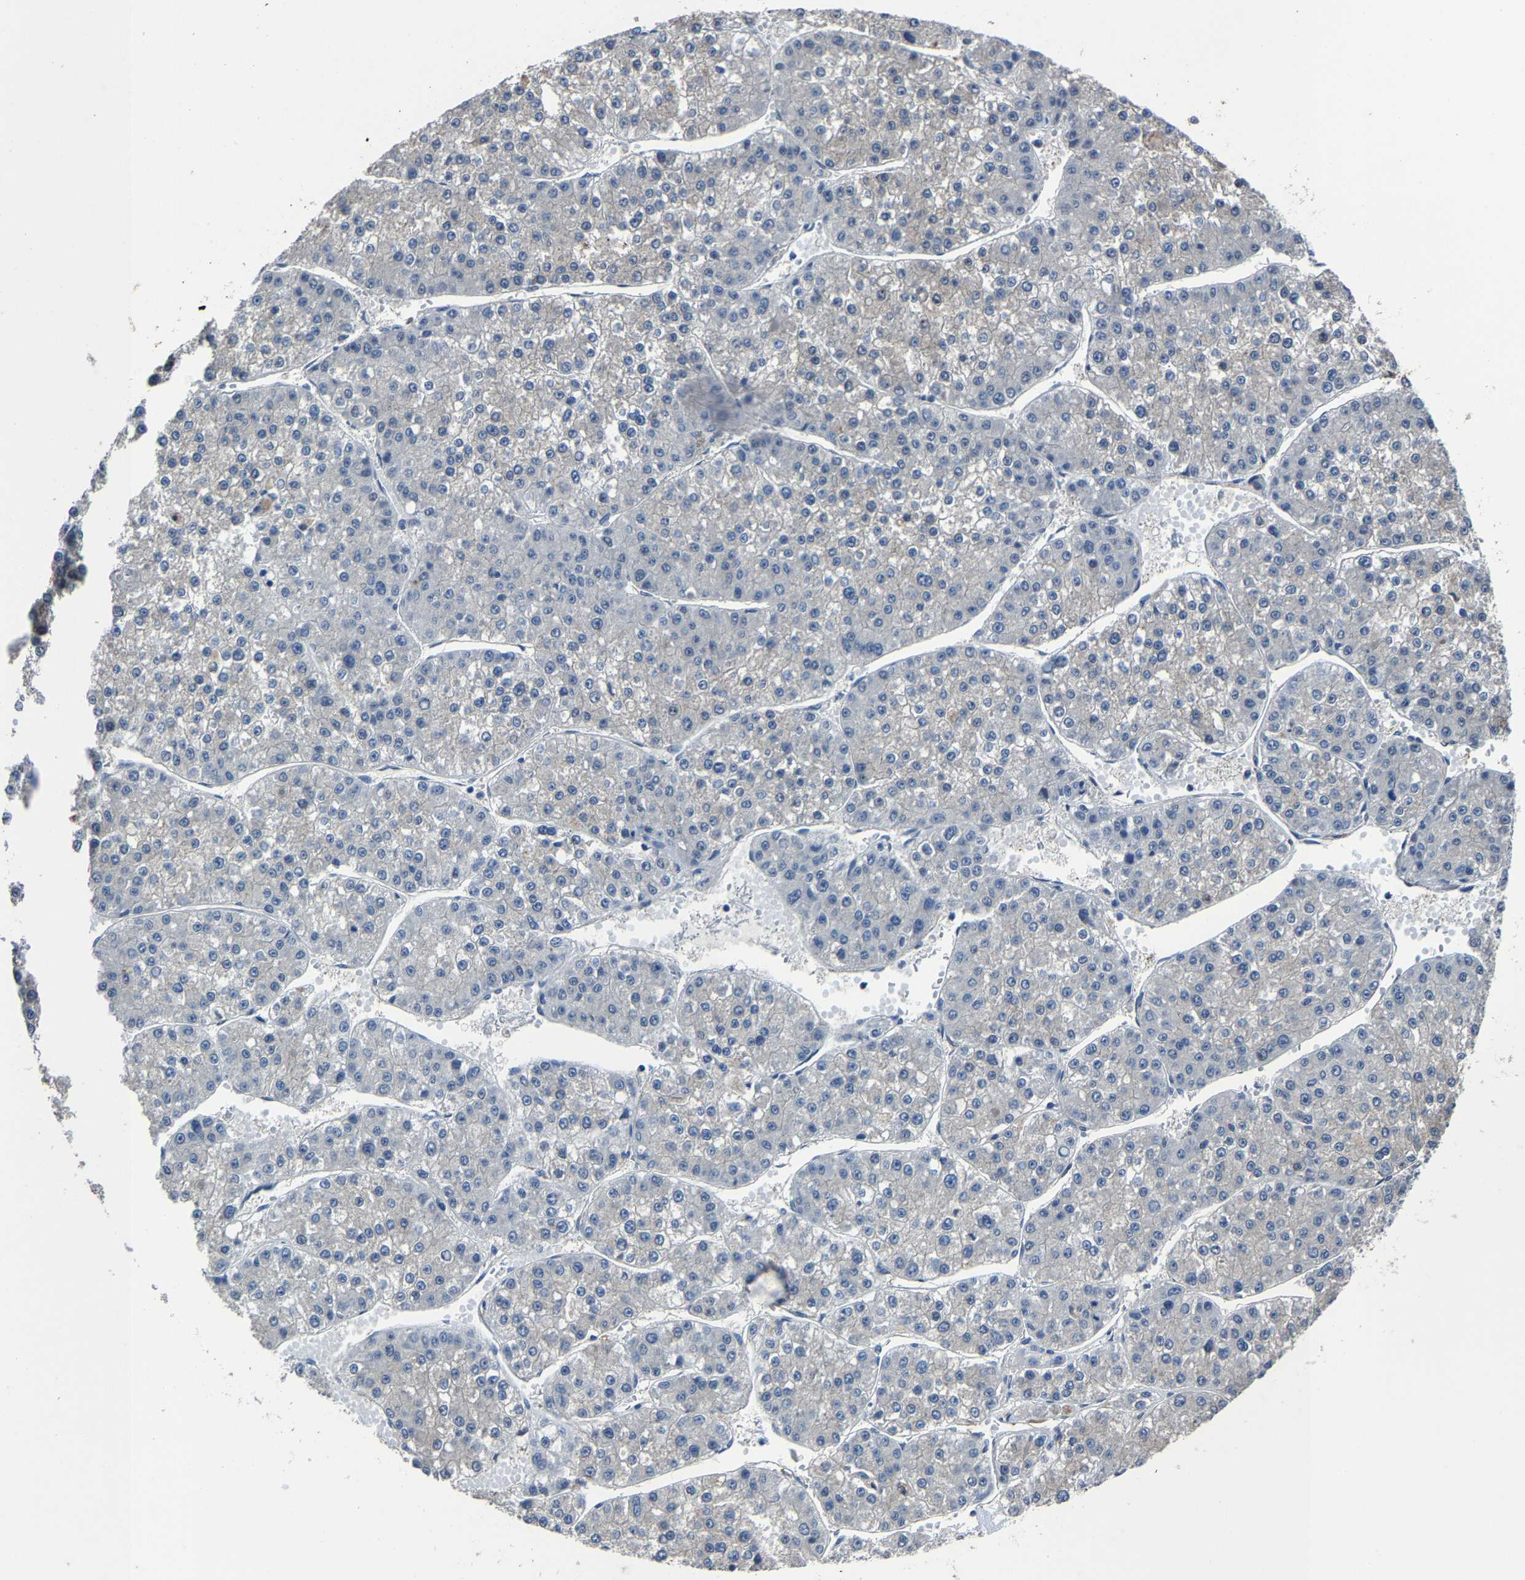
{"staining": {"intensity": "negative", "quantity": "none", "location": "none"}, "tissue": "liver cancer", "cell_type": "Tumor cells", "image_type": "cancer", "snomed": [{"axis": "morphology", "description": "Carcinoma, Hepatocellular, NOS"}, {"axis": "topography", "description": "Liver"}], "caption": "IHC photomicrograph of neoplastic tissue: human hepatocellular carcinoma (liver) stained with DAB (3,3'-diaminobenzidine) reveals no significant protein expression in tumor cells.", "gene": "STRBP", "patient": {"sex": "female", "age": 73}}